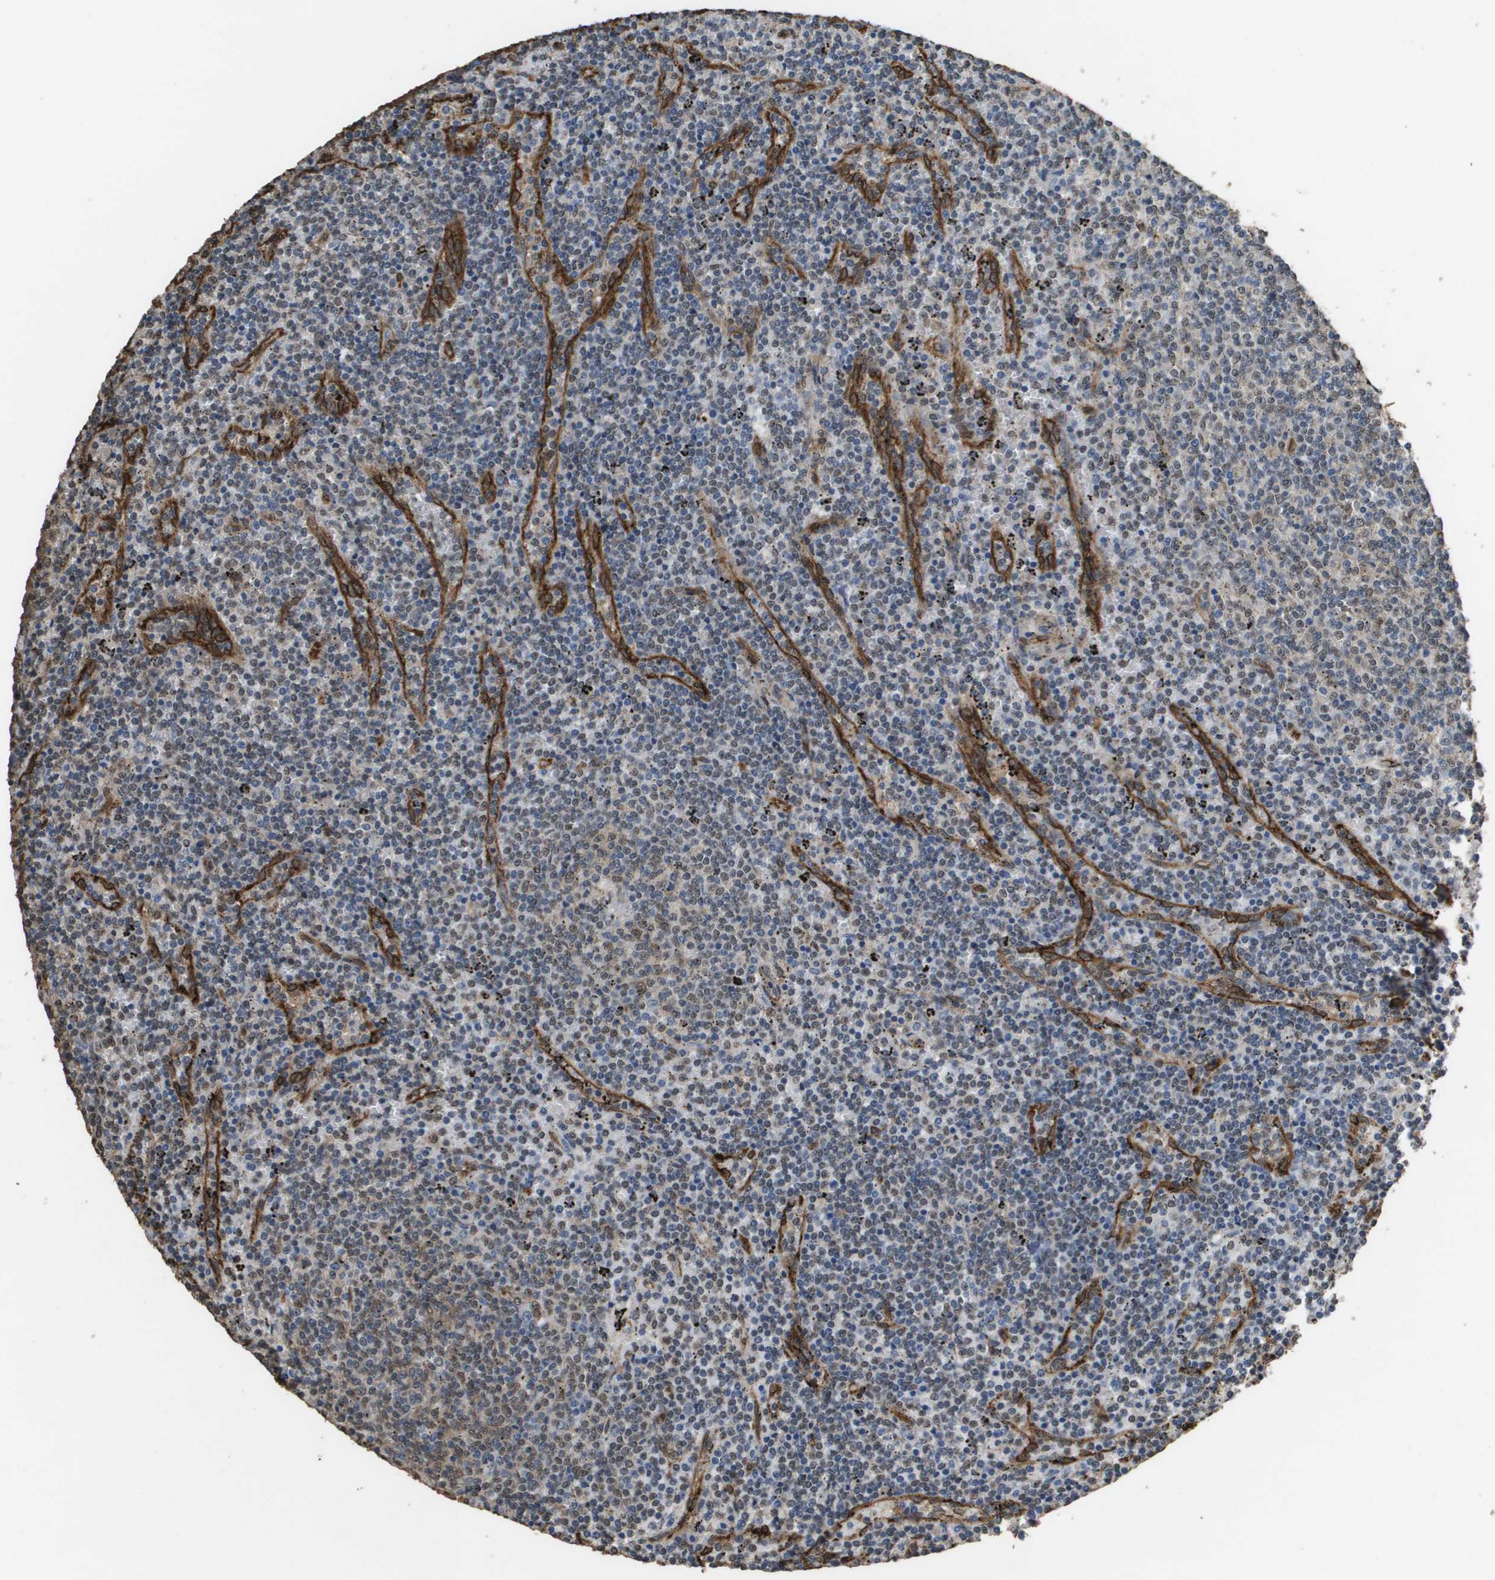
{"staining": {"intensity": "weak", "quantity": "25%-75%", "location": "nuclear"}, "tissue": "lymphoma", "cell_type": "Tumor cells", "image_type": "cancer", "snomed": [{"axis": "morphology", "description": "Malignant lymphoma, non-Hodgkin's type, Low grade"}, {"axis": "topography", "description": "Spleen"}], "caption": "Human lymphoma stained with a brown dye reveals weak nuclear positive expression in approximately 25%-75% of tumor cells.", "gene": "AAMP", "patient": {"sex": "female", "age": 50}}